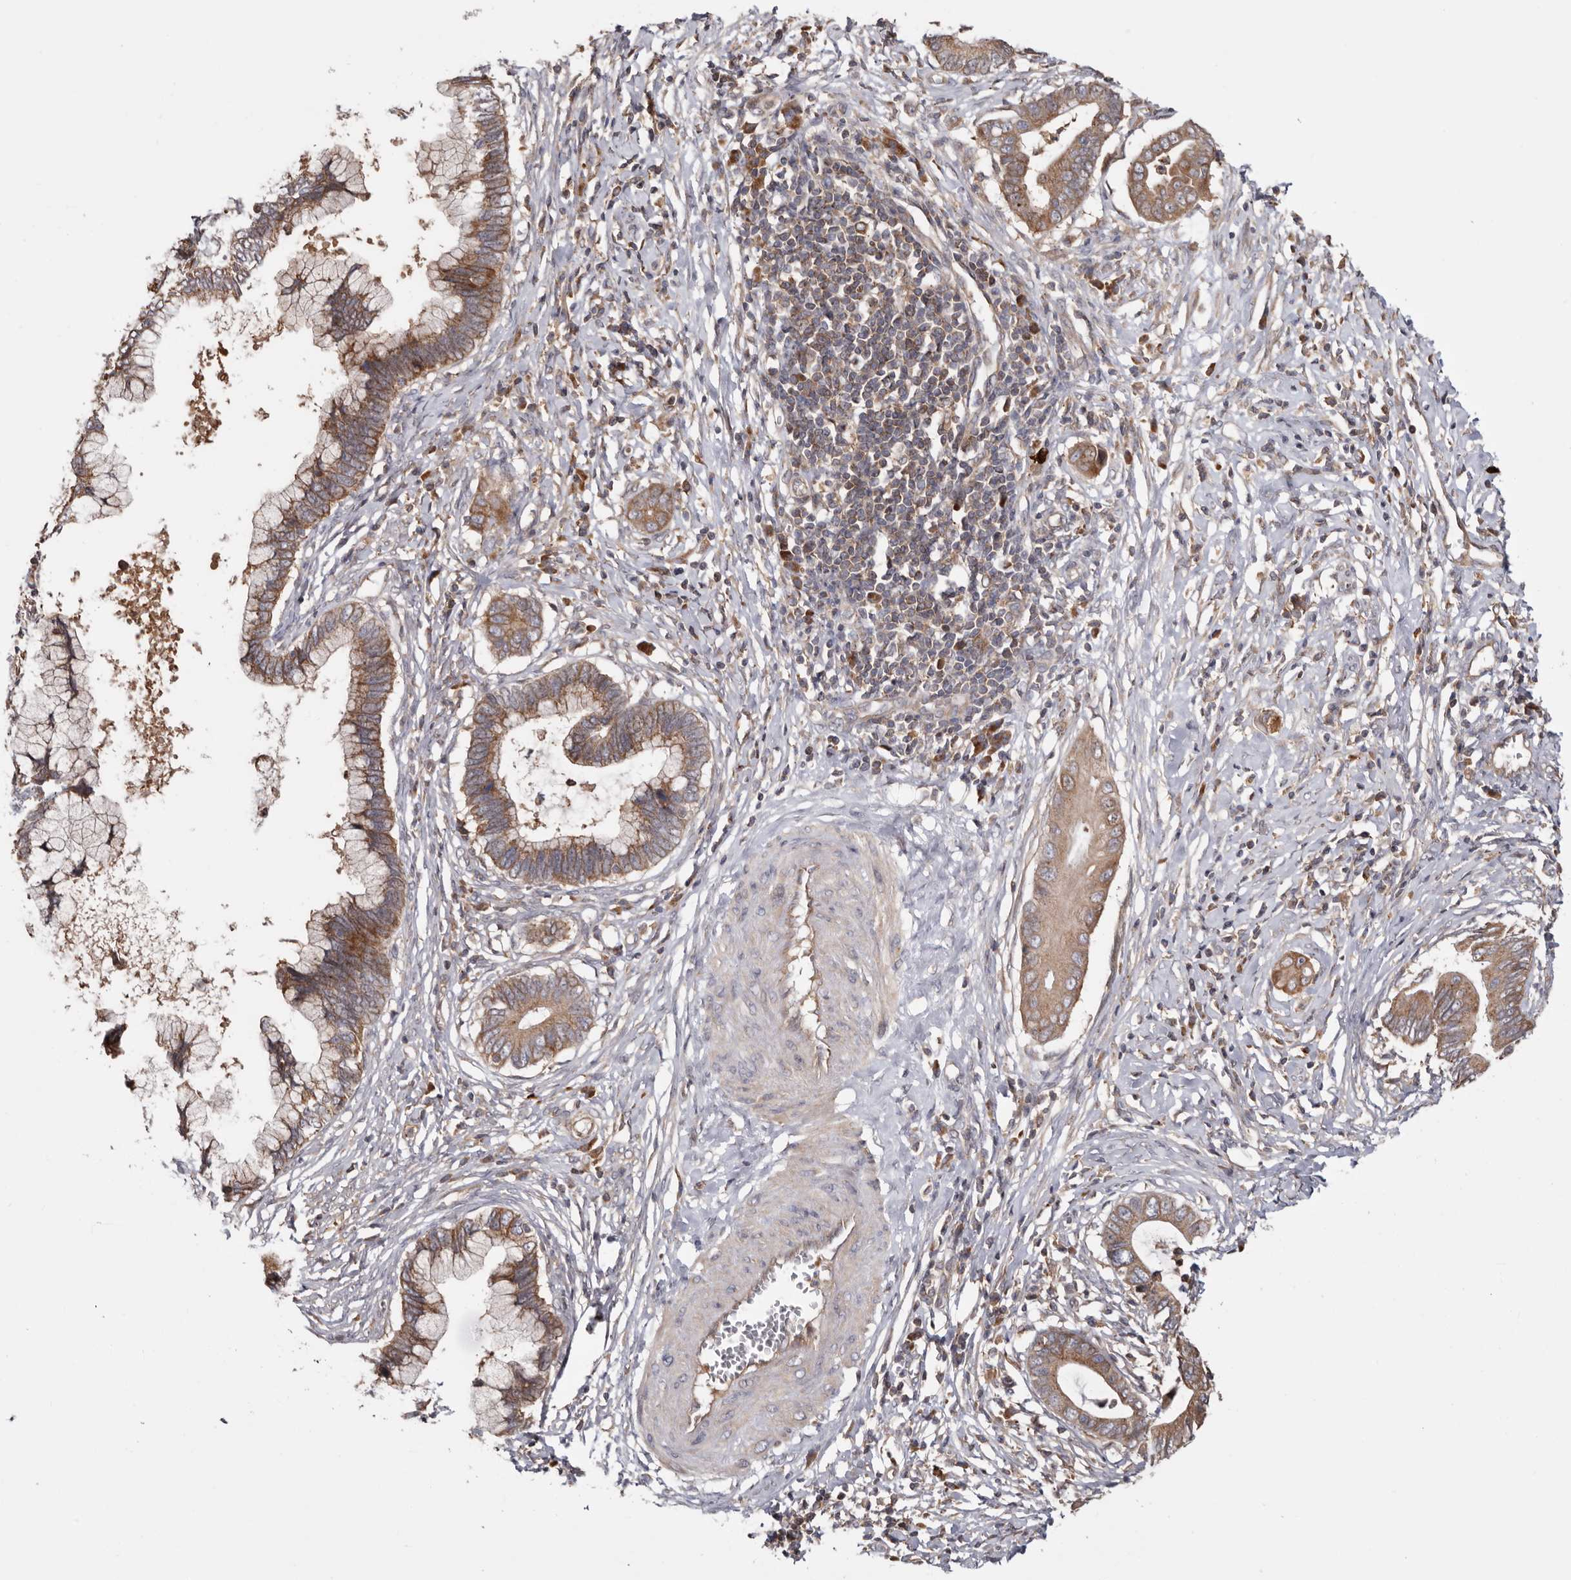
{"staining": {"intensity": "moderate", "quantity": ">75%", "location": "cytoplasmic/membranous"}, "tissue": "cervical cancer", "cell_type": "Tumor cells", "image_type": "cancer", "snomed": [{"axis": "morphology", "description": "Adenocarcinoma, NOS"}, {"axis": "topography", "description": "Cervix"}], "caption": "Protein expression analysis of adenocarcinoma (cervical) reveals moderate cytoplasmic/membranous expression in approximately >75% of tumor cells. (brown staining indicates protein expression, while blue staining denotes nuclei).", "gene": "TMUB1", "patient": {"sex": "female", "age": 44}}